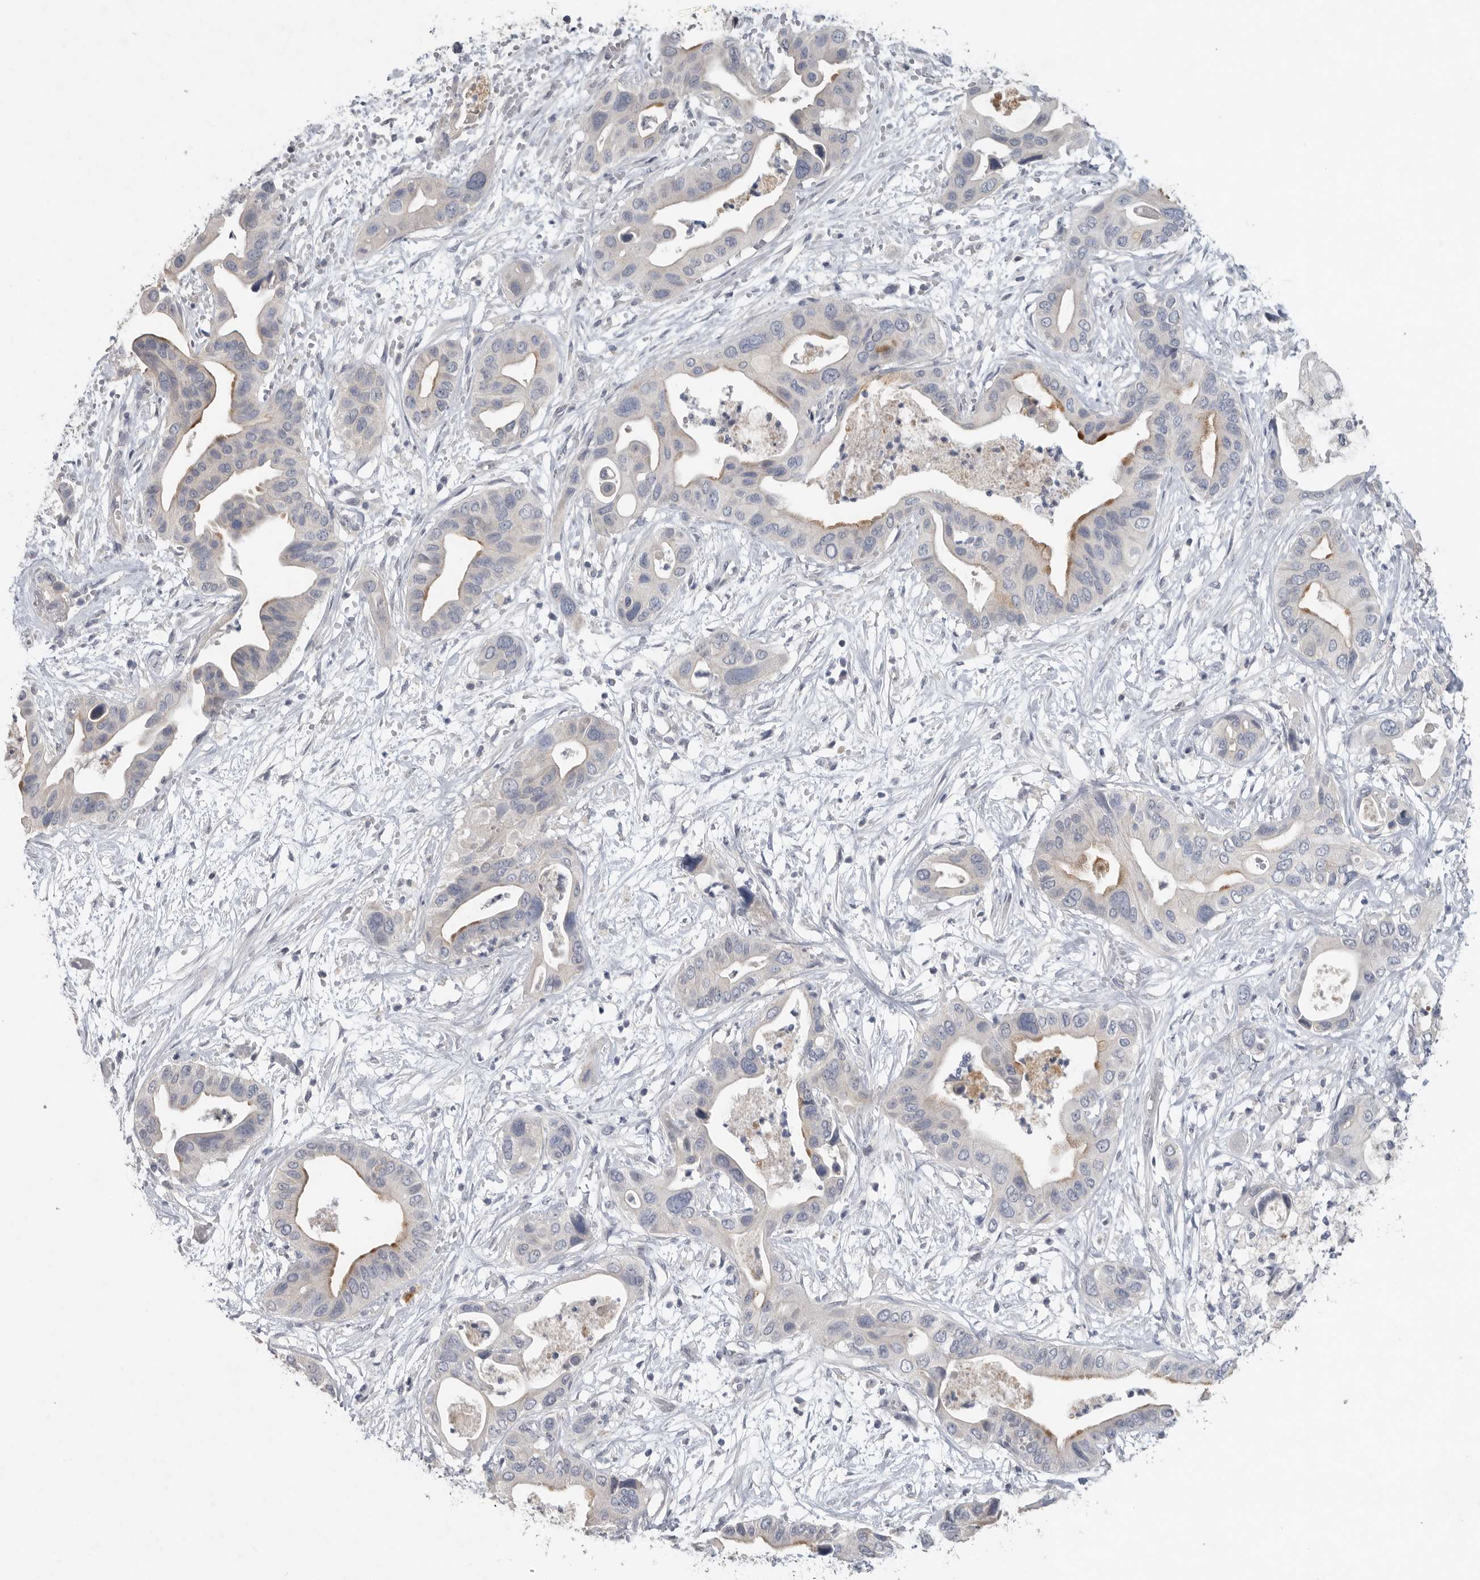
{"staining": {"intensity": "moderate", "quantity": "<25%", "location": "cytoplasmic/membranous"}, "tissue": "pancreatic cancer", "cell_type": "Tumor cells", "image_type": "cancer", "snomed": [{"axis": "morphology", "description": "Adenocarcinoma, NOS"}, {"axis": "topography", "description": "Pancreas"}], "caption": "Pancreatic cancer tissue shows moderate cytoplasmic/membranous positivity in approximately <25% of tumor cells", "gene": "REG4", "patient": {"sex": "male", "age": 66}}